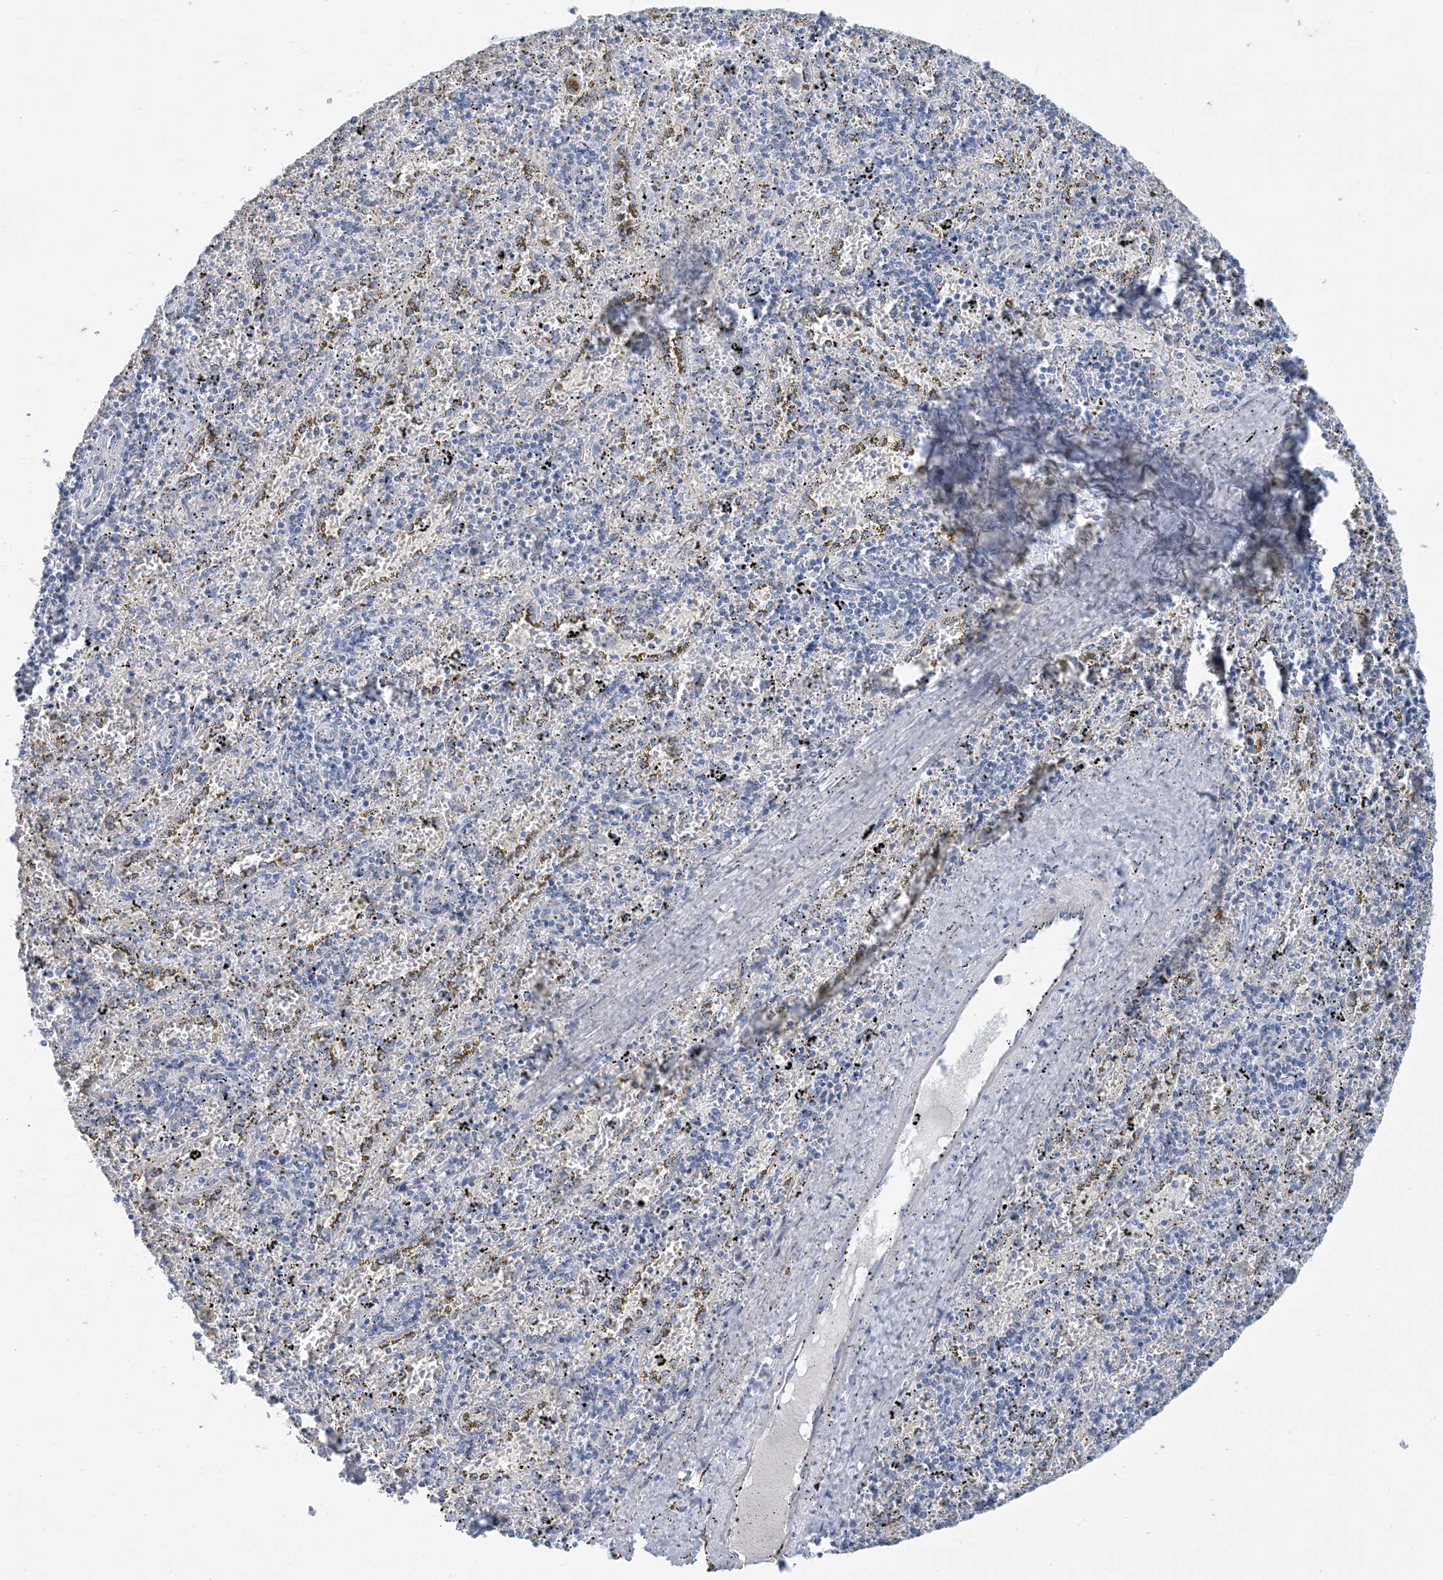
{"staining": {"intensity": "negative", "quantity": "none", "location": "none"}, "tissue": "spleen", "cell_type": "Cells in red pulp", "image_type": "normal", "snomed": [{"axis": "morphology", "description": "Normal tissue, NOS"}, {"axis": "topography", "description": "Spleen"}], "caption": "Cells in red pulp show no significant expression in unremarkable spleen. (Brightfield microscopy of DAB (3,3'-diaminobenzidine) immunohistochemistry (IHC) at high magnification).", "gene": "ZCCHC12", "patient": {"sex": "male", "age": 11}}